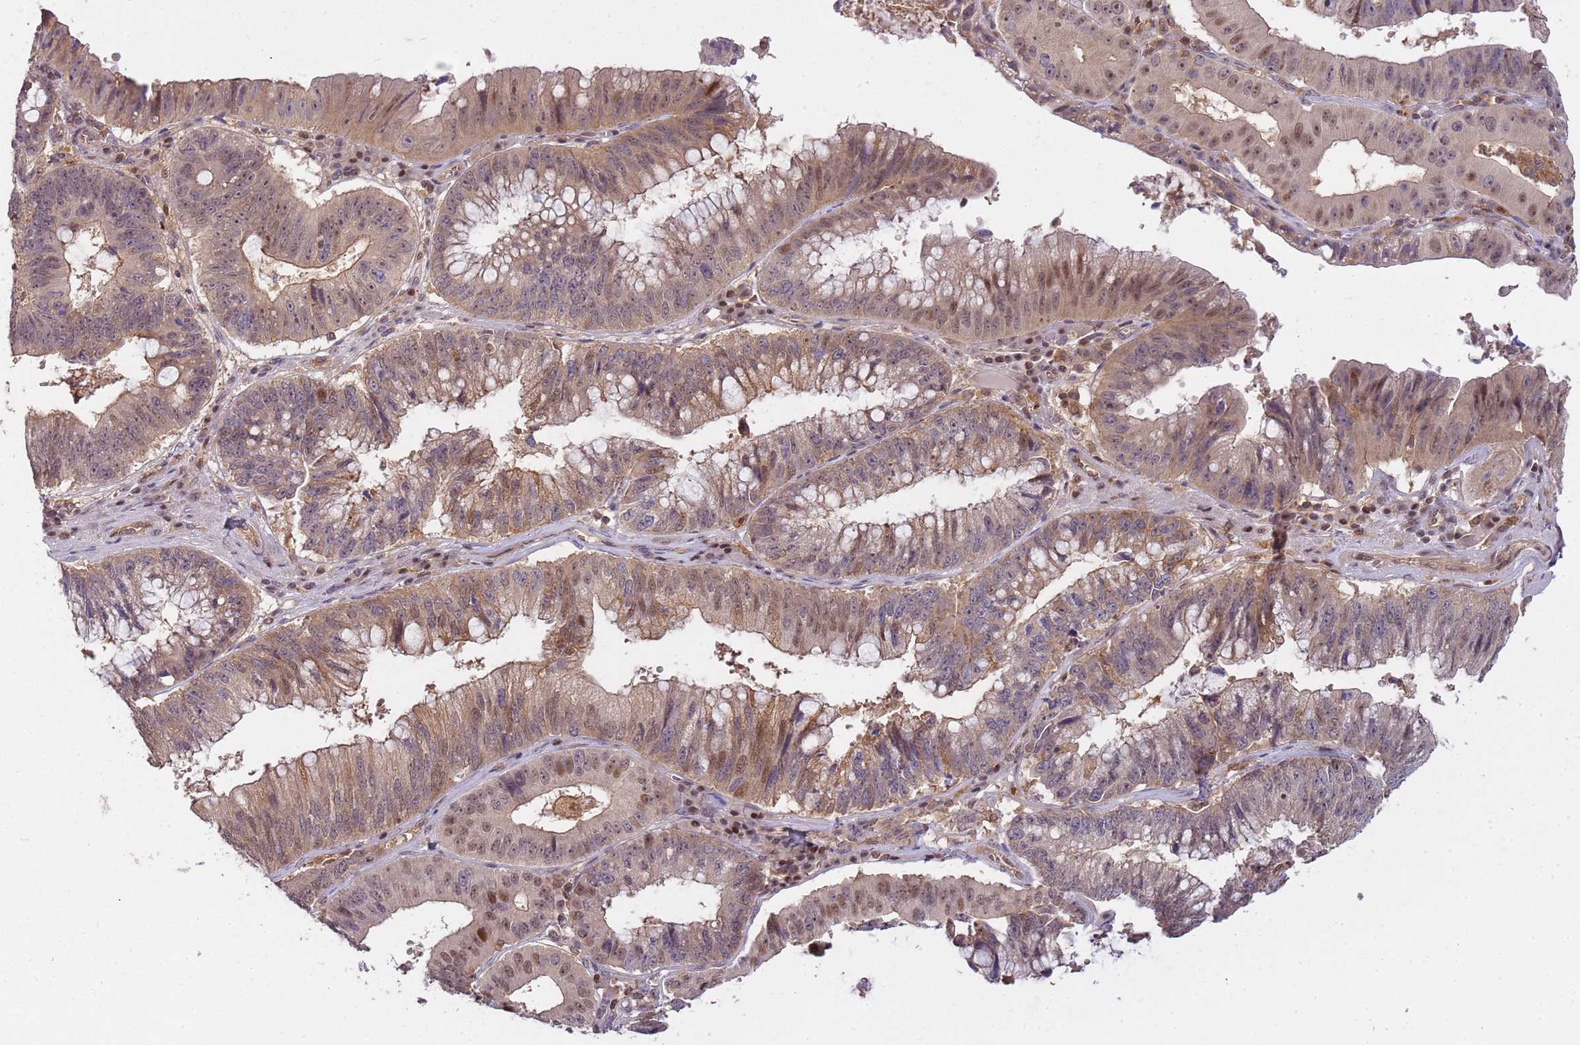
{"staining": {"intensity": "moderate", "quantity": "25%-75%", "location": "cytoplasmic/membranous,nuclear"}, "tissue": "stomach cancer", "cell_type": "Tumor cells", "image_type": "cancer", "snomed": [{"axis": "morphology", "description": "Adenocarcinoma, NOS"}, {"axis": "topography", "description": "Stomach"}], "caption": "Immunohistochemical staining of human stomach adenocarcinoma displays medium levels of moderate cytoplasmic/membranous and nuclear positivity in about 25%-75% of tumor cells.", "gene": "GSTO2", "patient": {"sex": "male", "age": 59}}